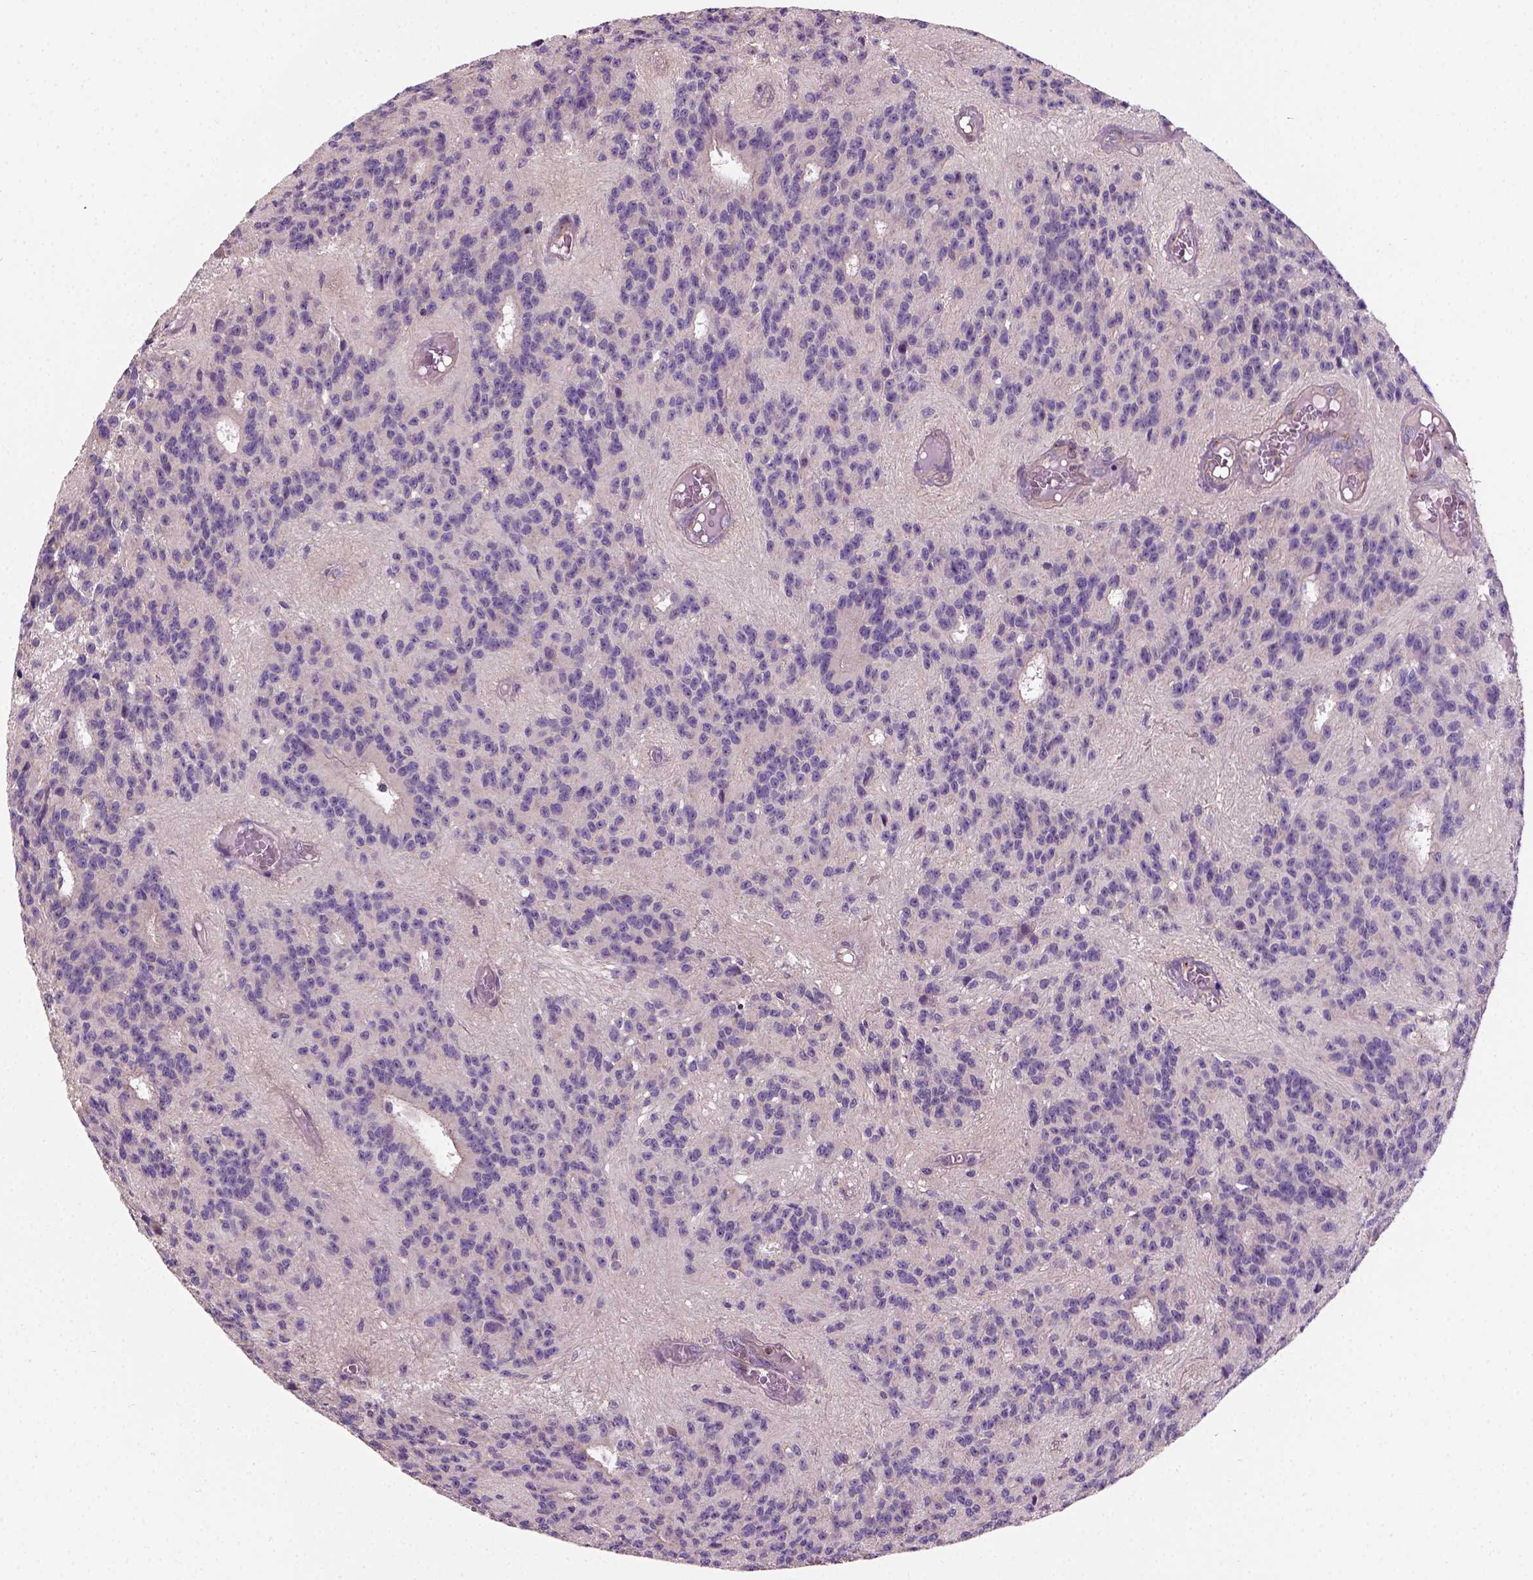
{"staining": {"intensity": "weak", "quantity": "25%-75%", "location": "cytoplasmic/membranous"}, "tissue": "glioma", "cell_type": "Tumor cells", "image_type": "cancer", "snomed": [{"axis": "morphology", "description": "Glioma, malignant, Low grade"}, {"axis": "topography", "description": "Brain"}], "caption": "Immunohistochemical staining of glioma shows weak cytoplasmic/membranous protein staining in about 25%-75% of tumor cells. The staining was performed using DAB, with brown indicating positive protein expression. Nuclei are stained blue with hematoxylin.", "gene": "CRACR2A", "patient": {"sex": "male", "age": 31}}